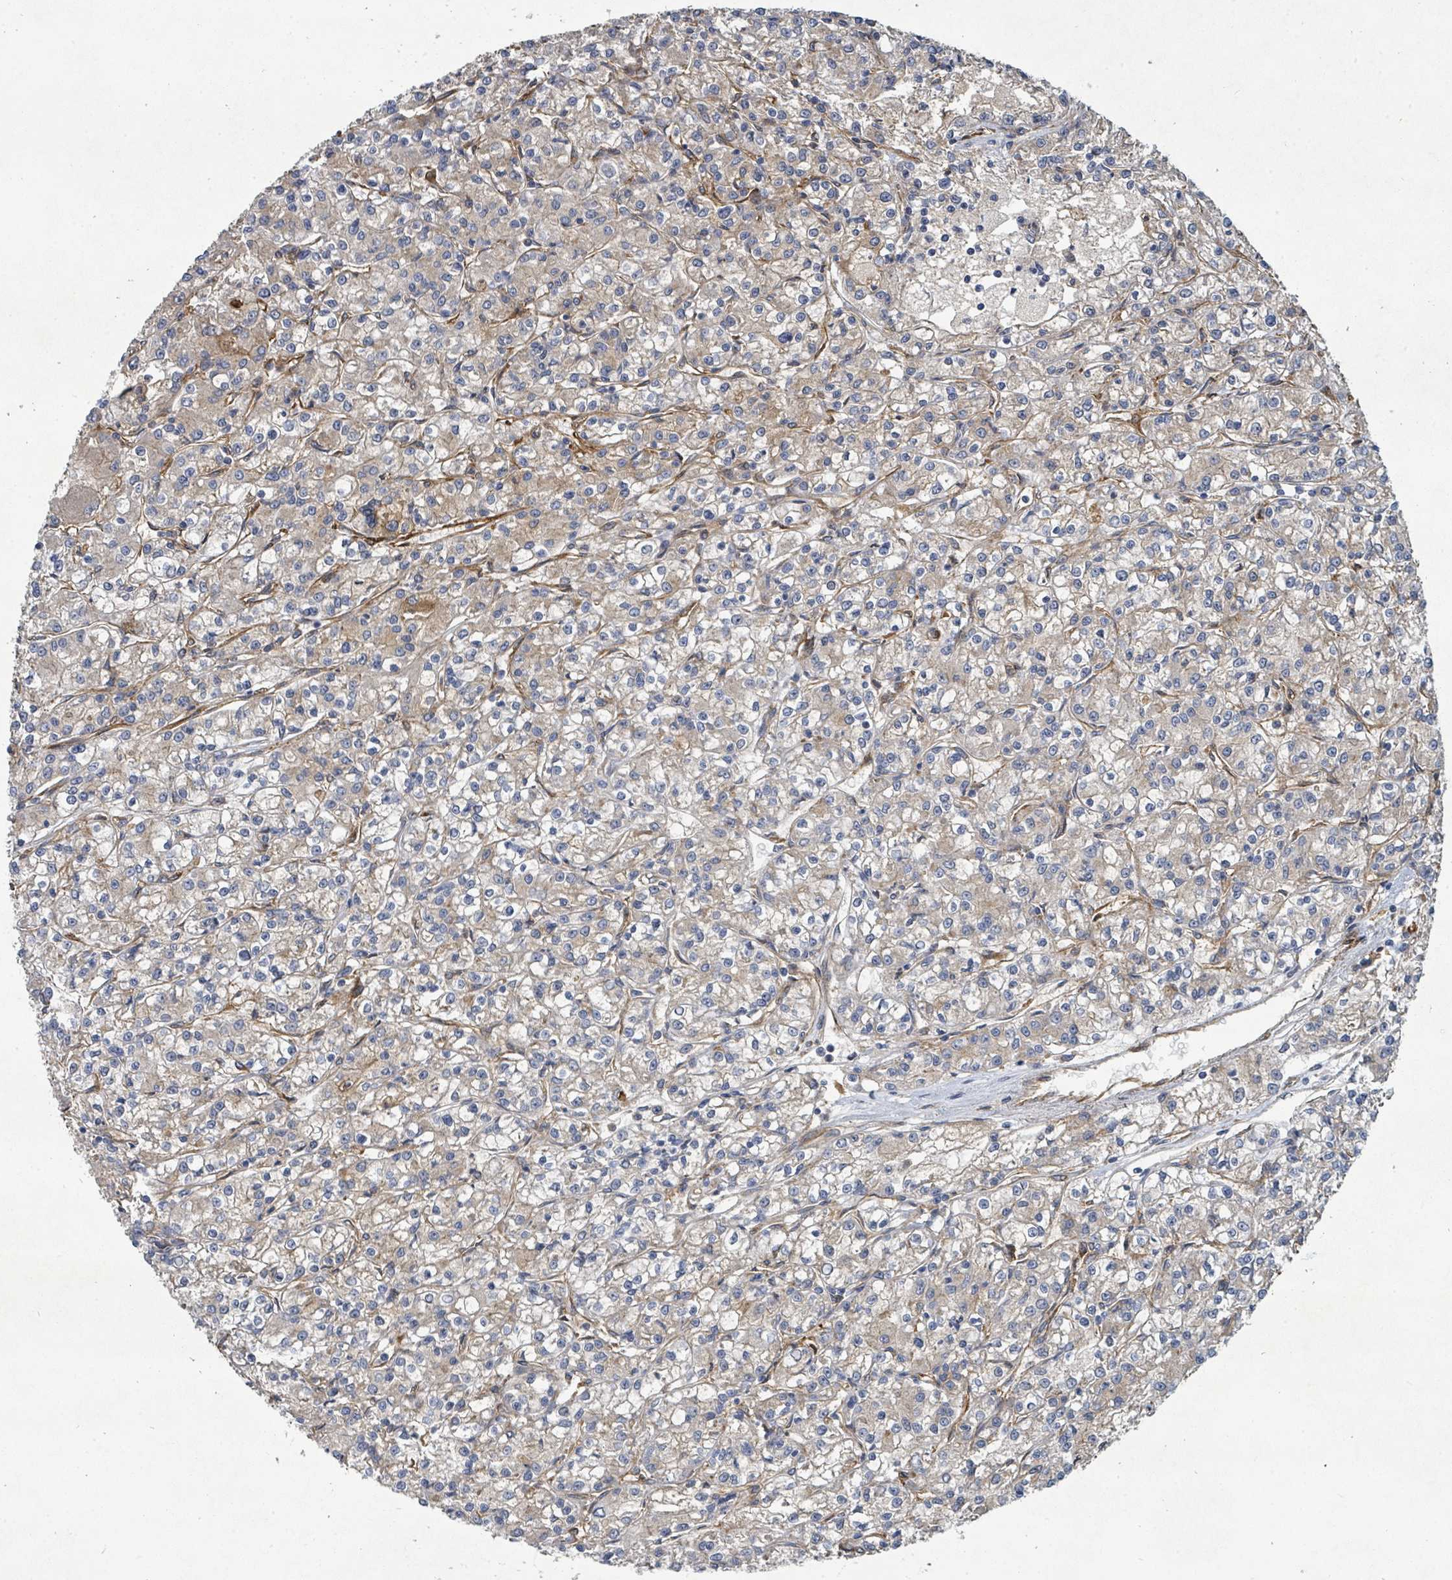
{"staining": {"intensity": "weak", "quantity": "<25%", "location": "cytoplasmic/membranous"}, "tissue": "renal cancer", "cell_type": "Tumor cells", "image_type": "cancer", "snomed": [{"axis": "morphology", "description": "Adenocarcinoma, NOS"}, {"axis": "topography", "description": "Kidney"}], "caption": "A high-resolution micrograph shows immunohistochemistry staining of renal cancer (adenocarcinoma), which shows no significant staining in tumor cells.", "gene": "IFIT1", "patient": {"sex": "female", "age": 59}}